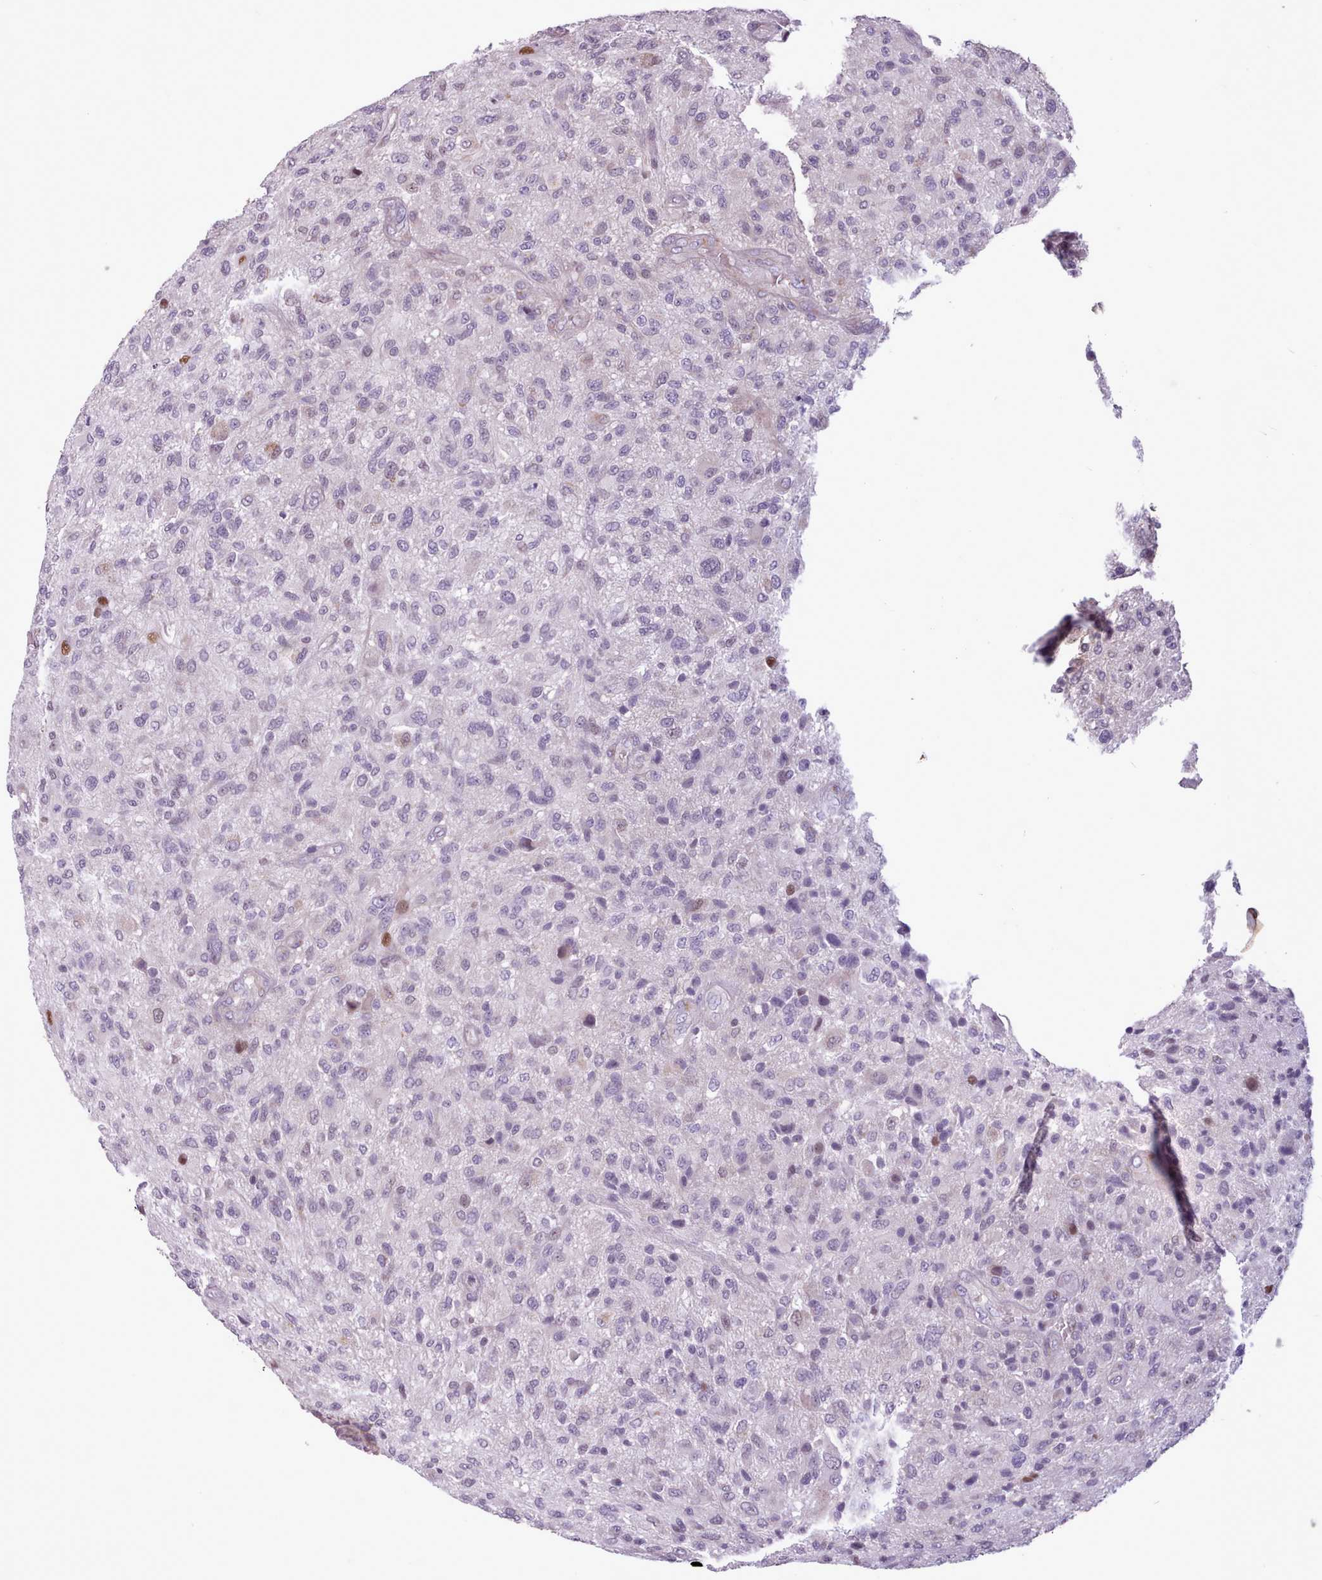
{"staining": {"intensity": "weak", "quantity": "<25%", "location": "nuclear"}, "tissue": "glioma", "cell_type": "Tumor cells", "image_type": "cancer", "snomed": [{"axis": "morphology", "description": "Glioma, malignant, High grade"}, {"axis": "topography", "description": "Brain"}], "caption": "Immunohistochemistry (IHC) micrograph of malignant glioma (high-grade) stained for a protein (brown), which shows no positivity in tumor cells. (Stains: DAB IHC with hematoxylin counter stain, Microscopy: brightfield microscopy at high magnification).", "gene": "SLURP1", "patient": {"sex": "male", "age": 47}}